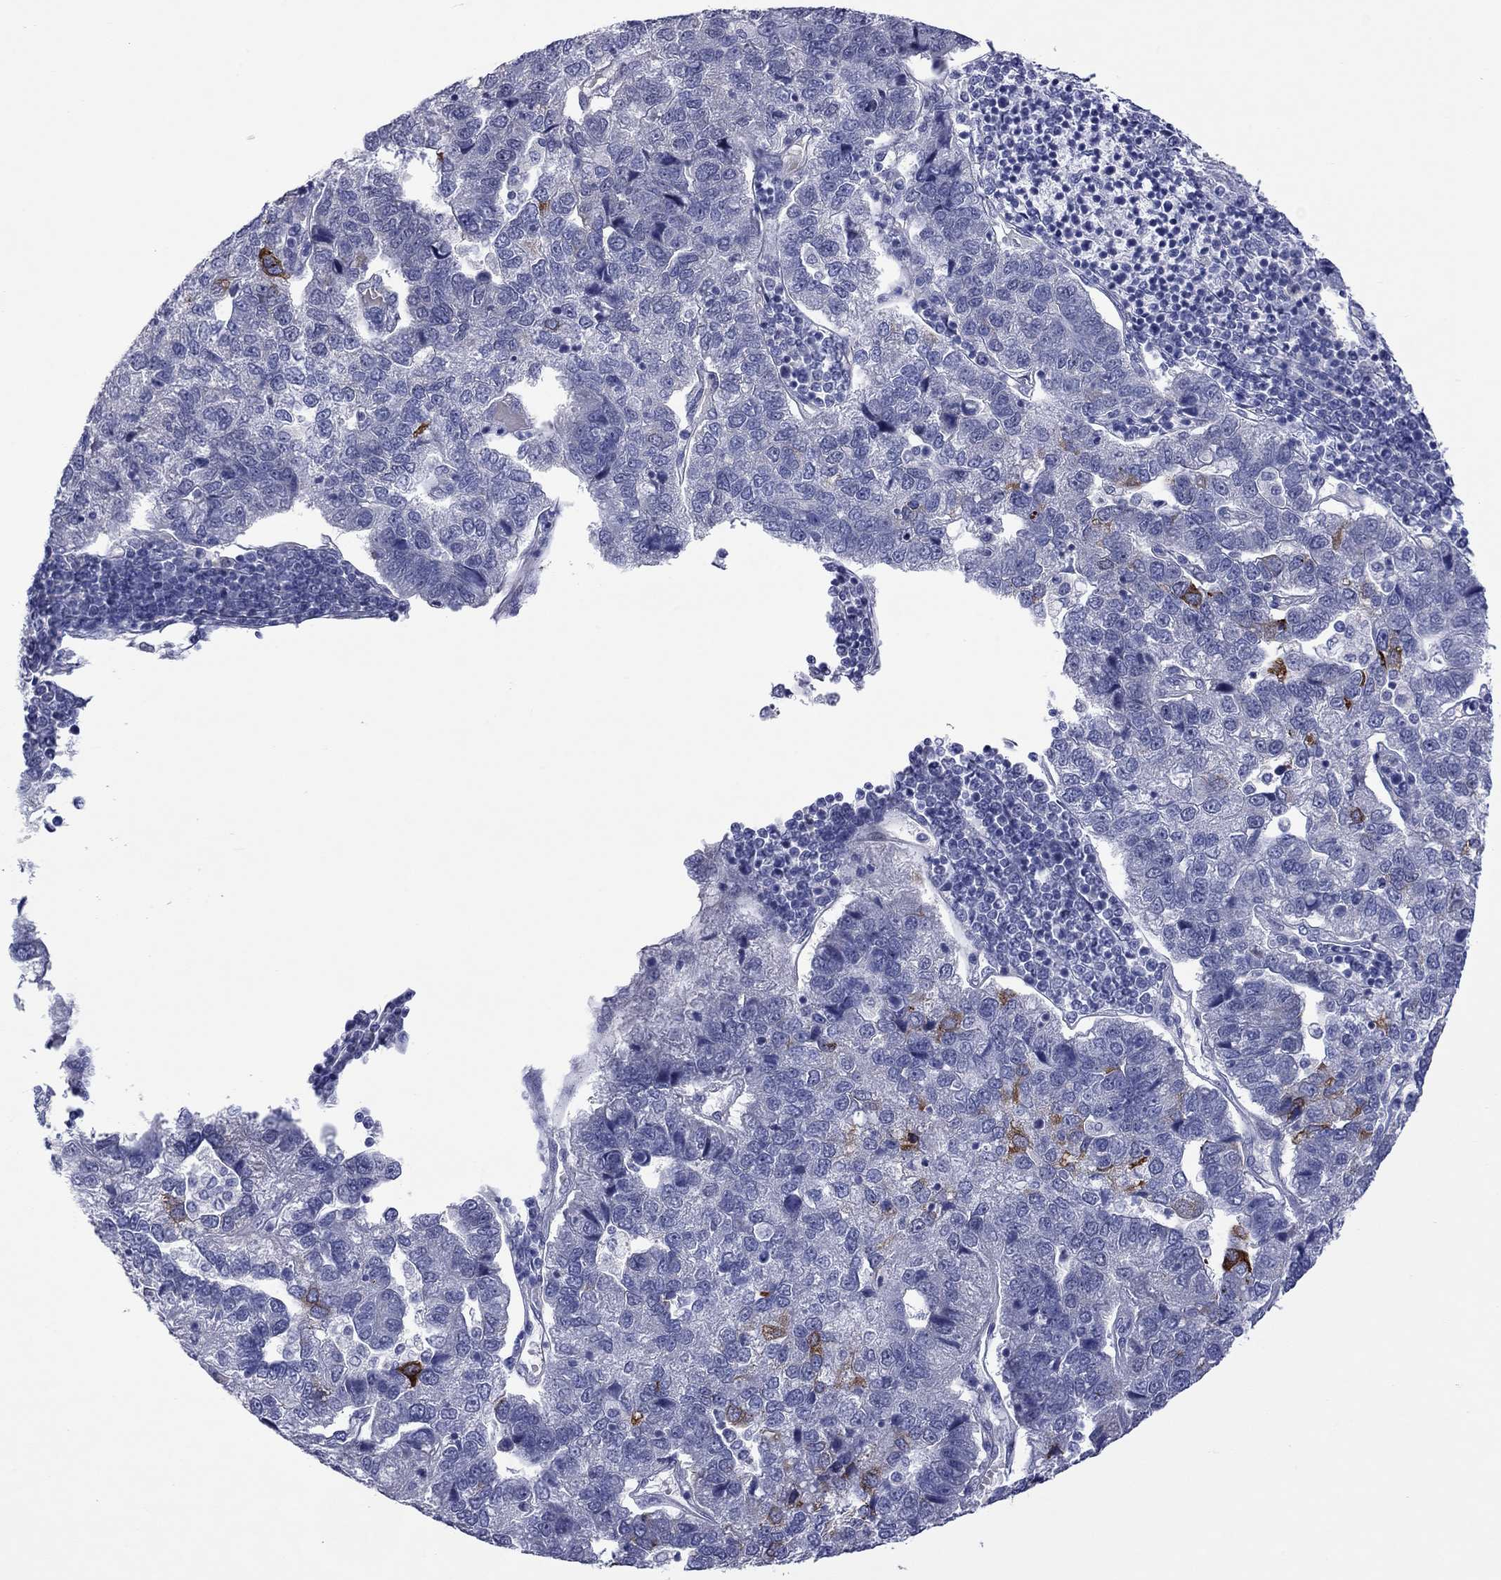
{"staining": {"intensity": "strong", "quantity": "<25%", "location": "cytoplasmic/membranous"}, "tissue": "pancreatic cancer", "cell_type": "Tumor cells", "image_type": "cancer", "snomed": [{"axis": "morphology", "description": "Adenocarcinoma, NOS"}, {"axis": "topography", "description": "Pancreas"}], "caption": "Strong cytoplasmic/membranous staining for a protein is identified in approximately <25% of tumor cells of pancreatic adenocarcinoma using immunohistochemistry.", "gene": "CTNNBIP1", "patient": {"sex": "female", "age": 61}}